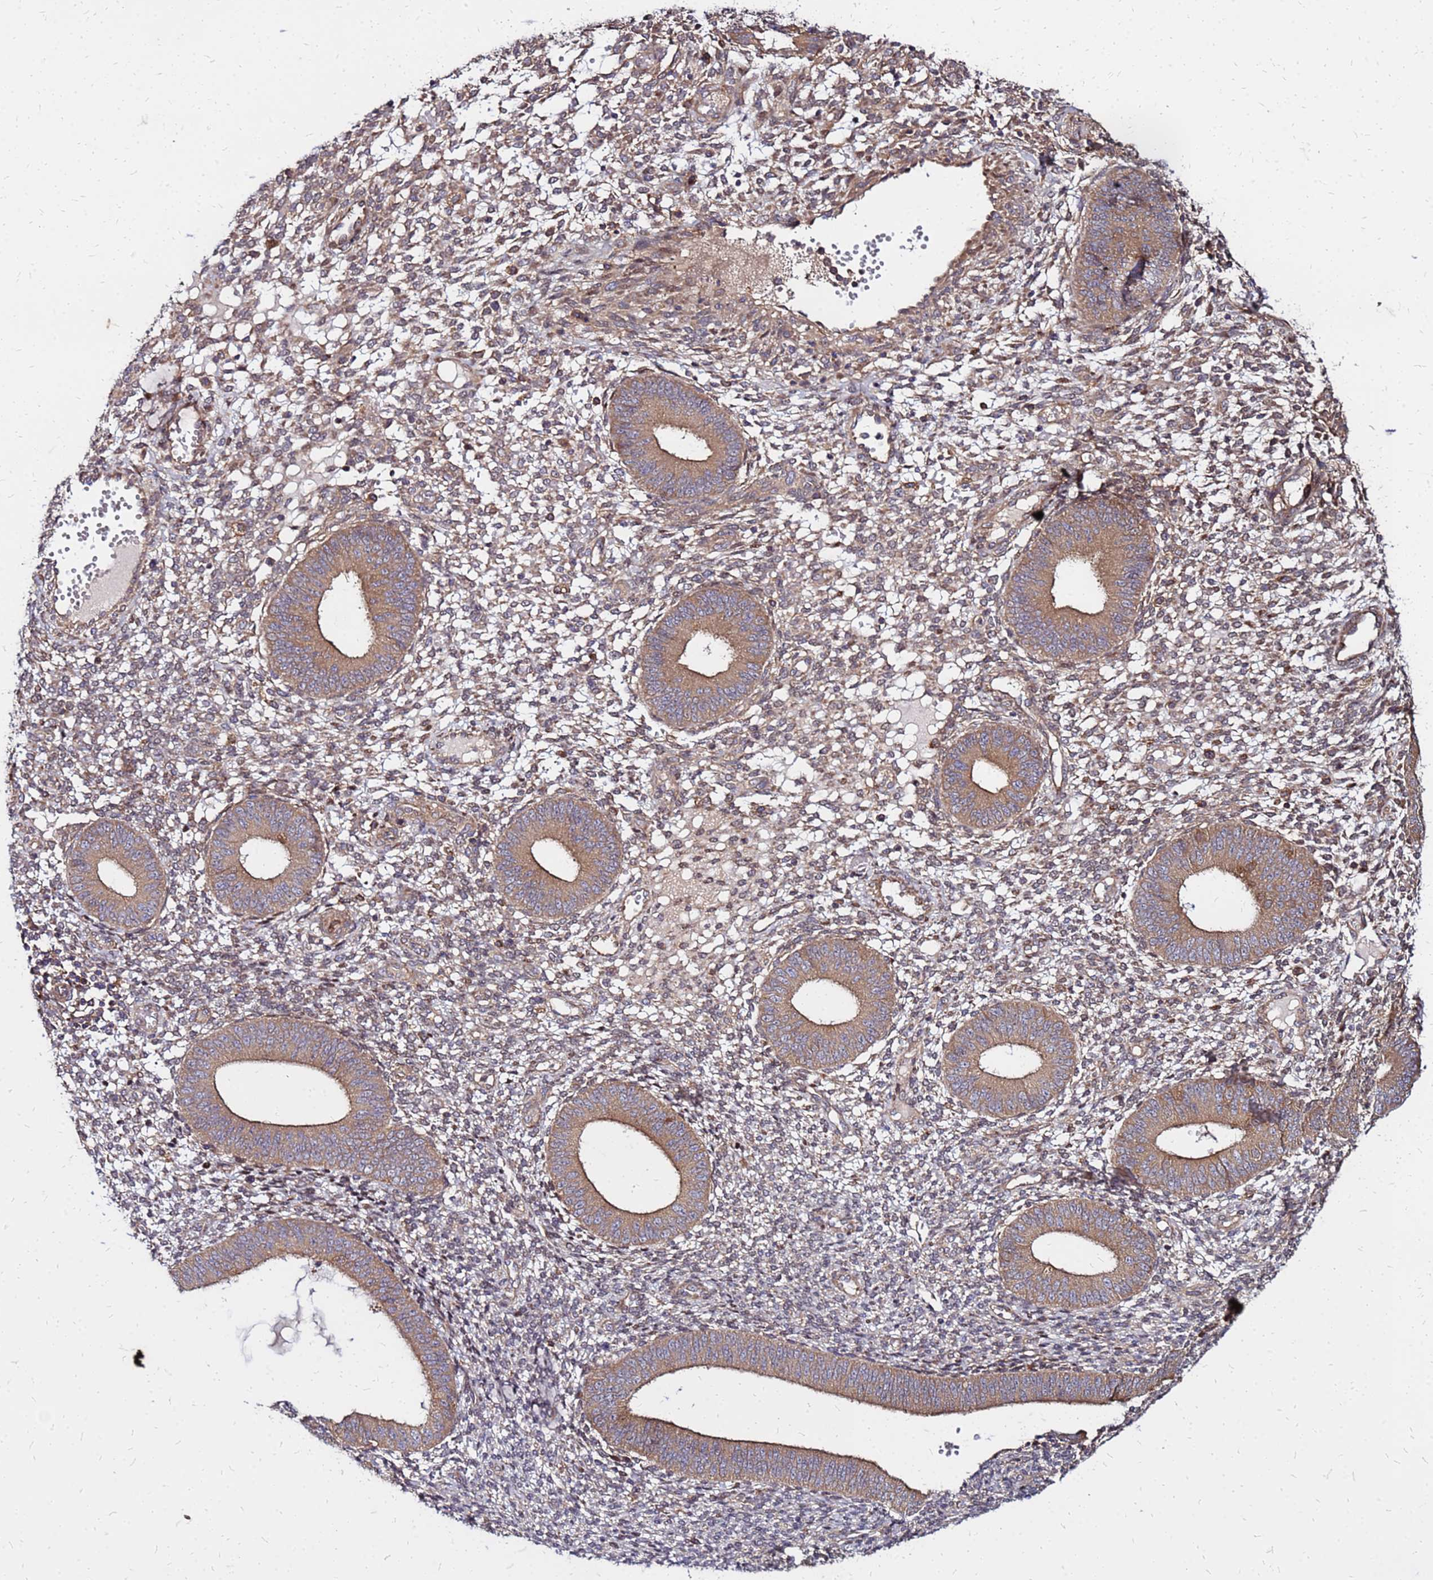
{"staining": {"intensity": "weak", "quantity": "25%-75%", "location": "cytoplasmic/membranous"}, "tissue": "endometrium", "cell_type": "Cells in endometrial stroma", "image_type": "normal", "snomed": [{"axis": "morphology", "description": "Normal tissue, NOS"}, {"axis": "topography", "description": "Endometrium"}], "caption": "Normal endometrium was stained to show a protein in brown. There is low levels of weak cytoplasmic/membranous expression in about 25%-75% of cells in endometrial stroma.", "gene": "CYBC1", "patient": {"sex": "female", "age": 49}}